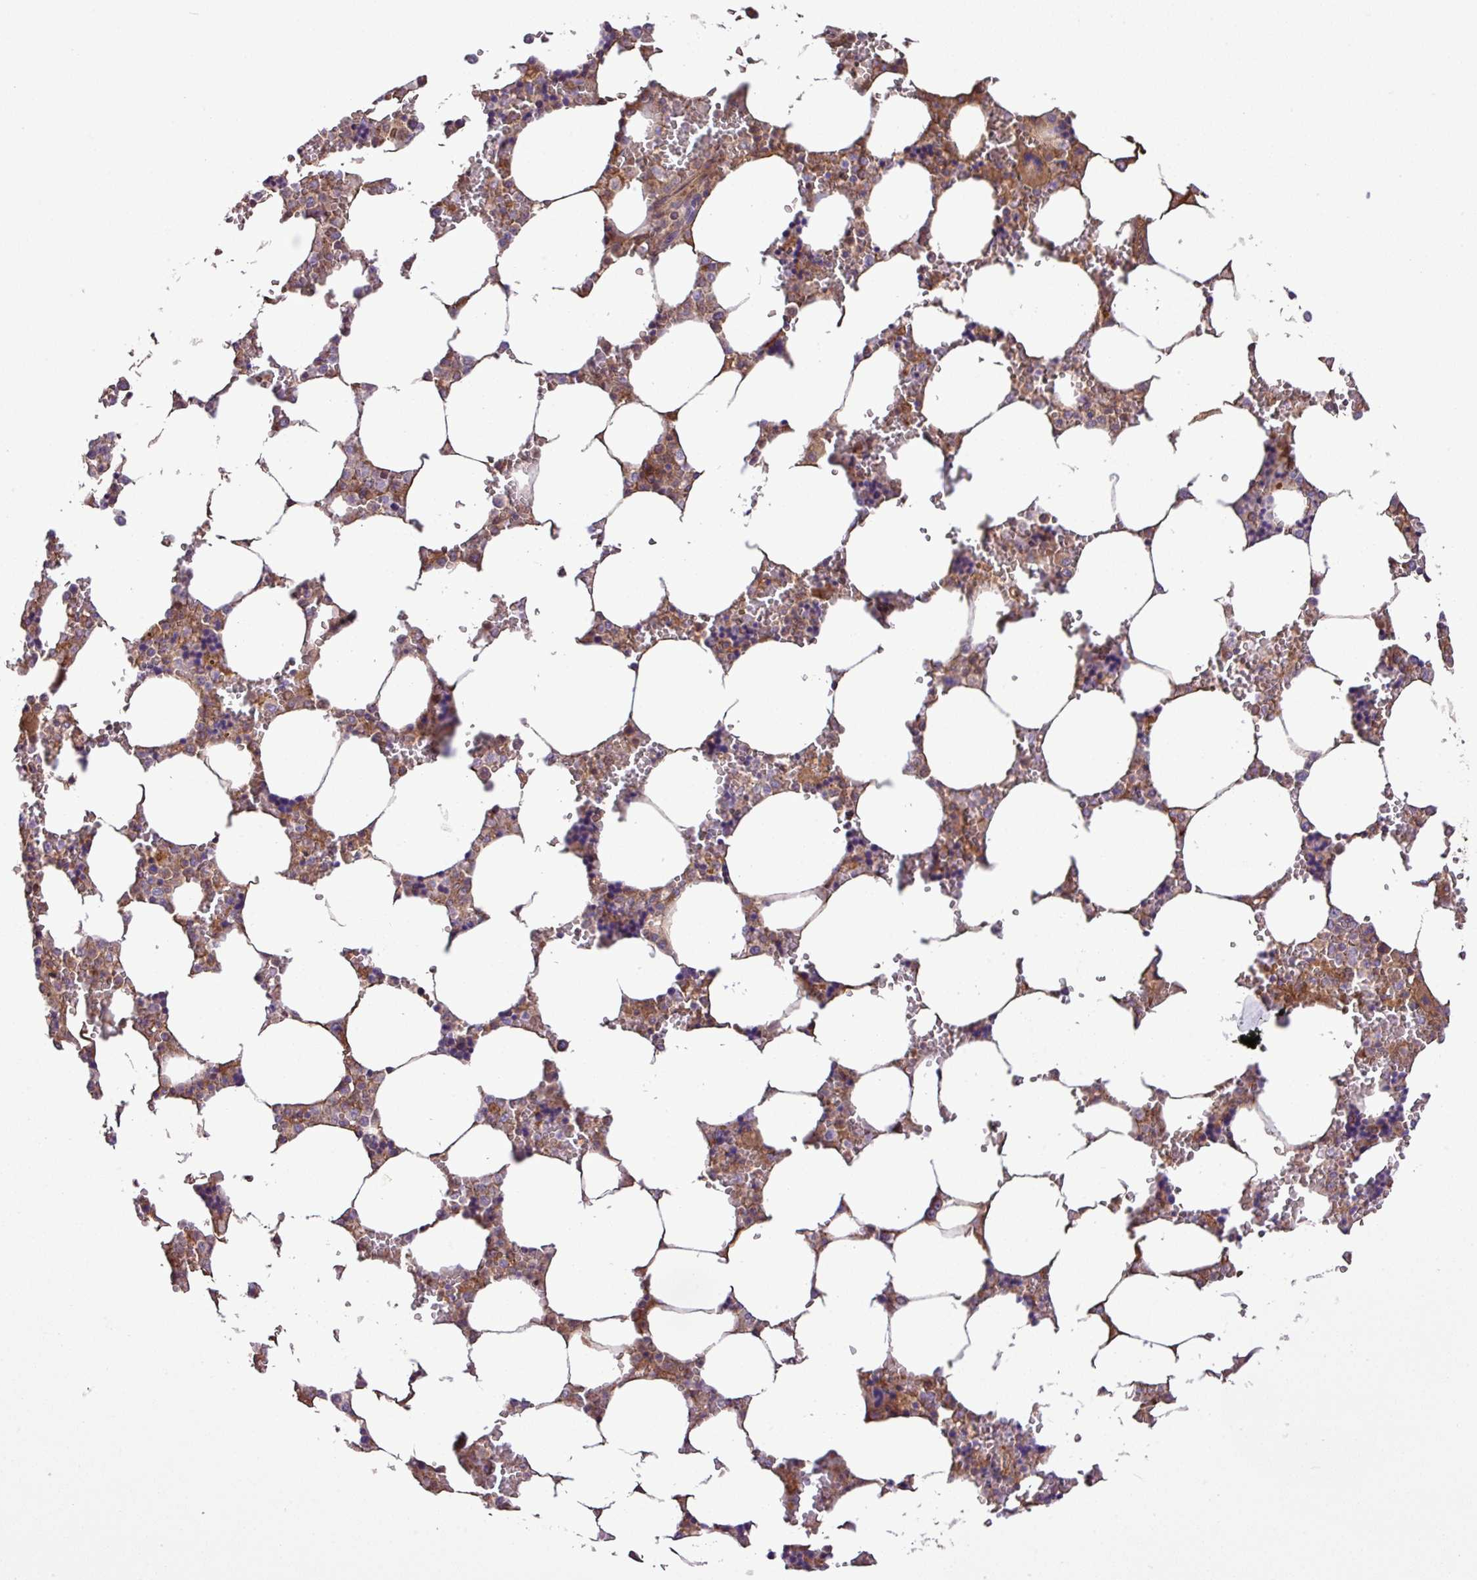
{"staining": {"intensity": "moderate", "quantity": "<25%", "location": "cytoplasmic/membranous"}, "tissue": "bone marrow", "cell_type": "Hematopoietic cells", "image_type": "normal", "snomed": [{"axis": "morphology", "description": "Normal tissue, NOS"}, {"axis": "topography", "description": "Bone marrow"}], "caption": "Protein staining of unremarkable bone marrow exhibits moderate cytoplasmic/membranous expression in approximately <25% of hematopoietic cells. Using DAB (3,3'-diaminobenzidine) (brown) and hematoxylin (blue) stains, captured at high magnification using brightfield microscopy.", "gene": "CWH43", "patient": {"sex": "male", "age": 64}}